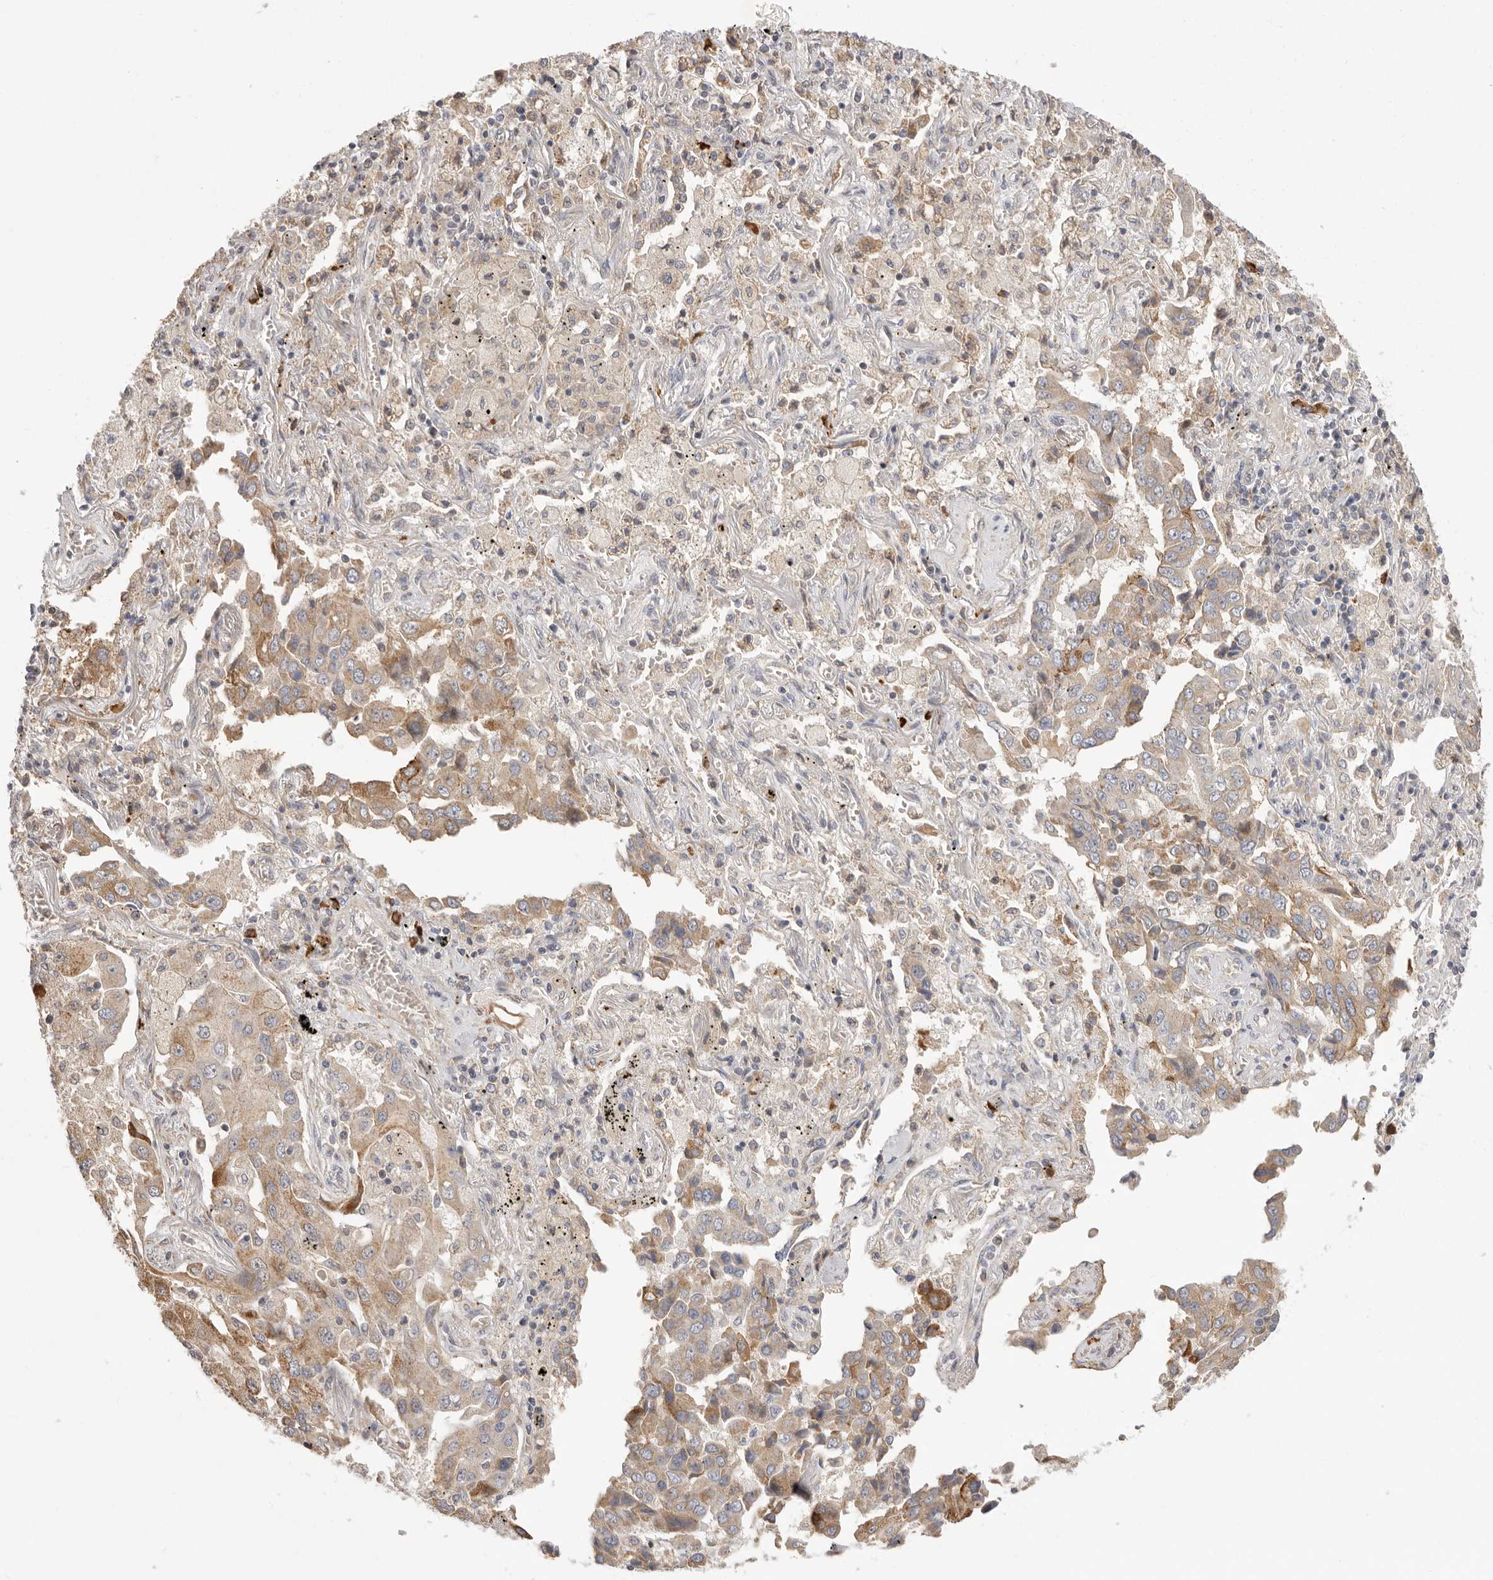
{"staining": {"intensity": "moderate", "quantity": ">75%", "location": "cytoplasmic/membranous"}, "tissue": "lung cancer", "cell_type": "Tumor cells", "image_type": "cancer", "snomed": [{"axis": "morphology", "description": "Adenocarcinoma, NOS"}, {"axis": "topography", "description": "Lung"}], "caption": "DAB immunohistochemical staining of lung cancer demonstrates moderate cytoplasmic/membranous protein staining in about >75% of tumor cells.", "gene": "USH1C", "patient": {"sex": "female", "age": 65}}